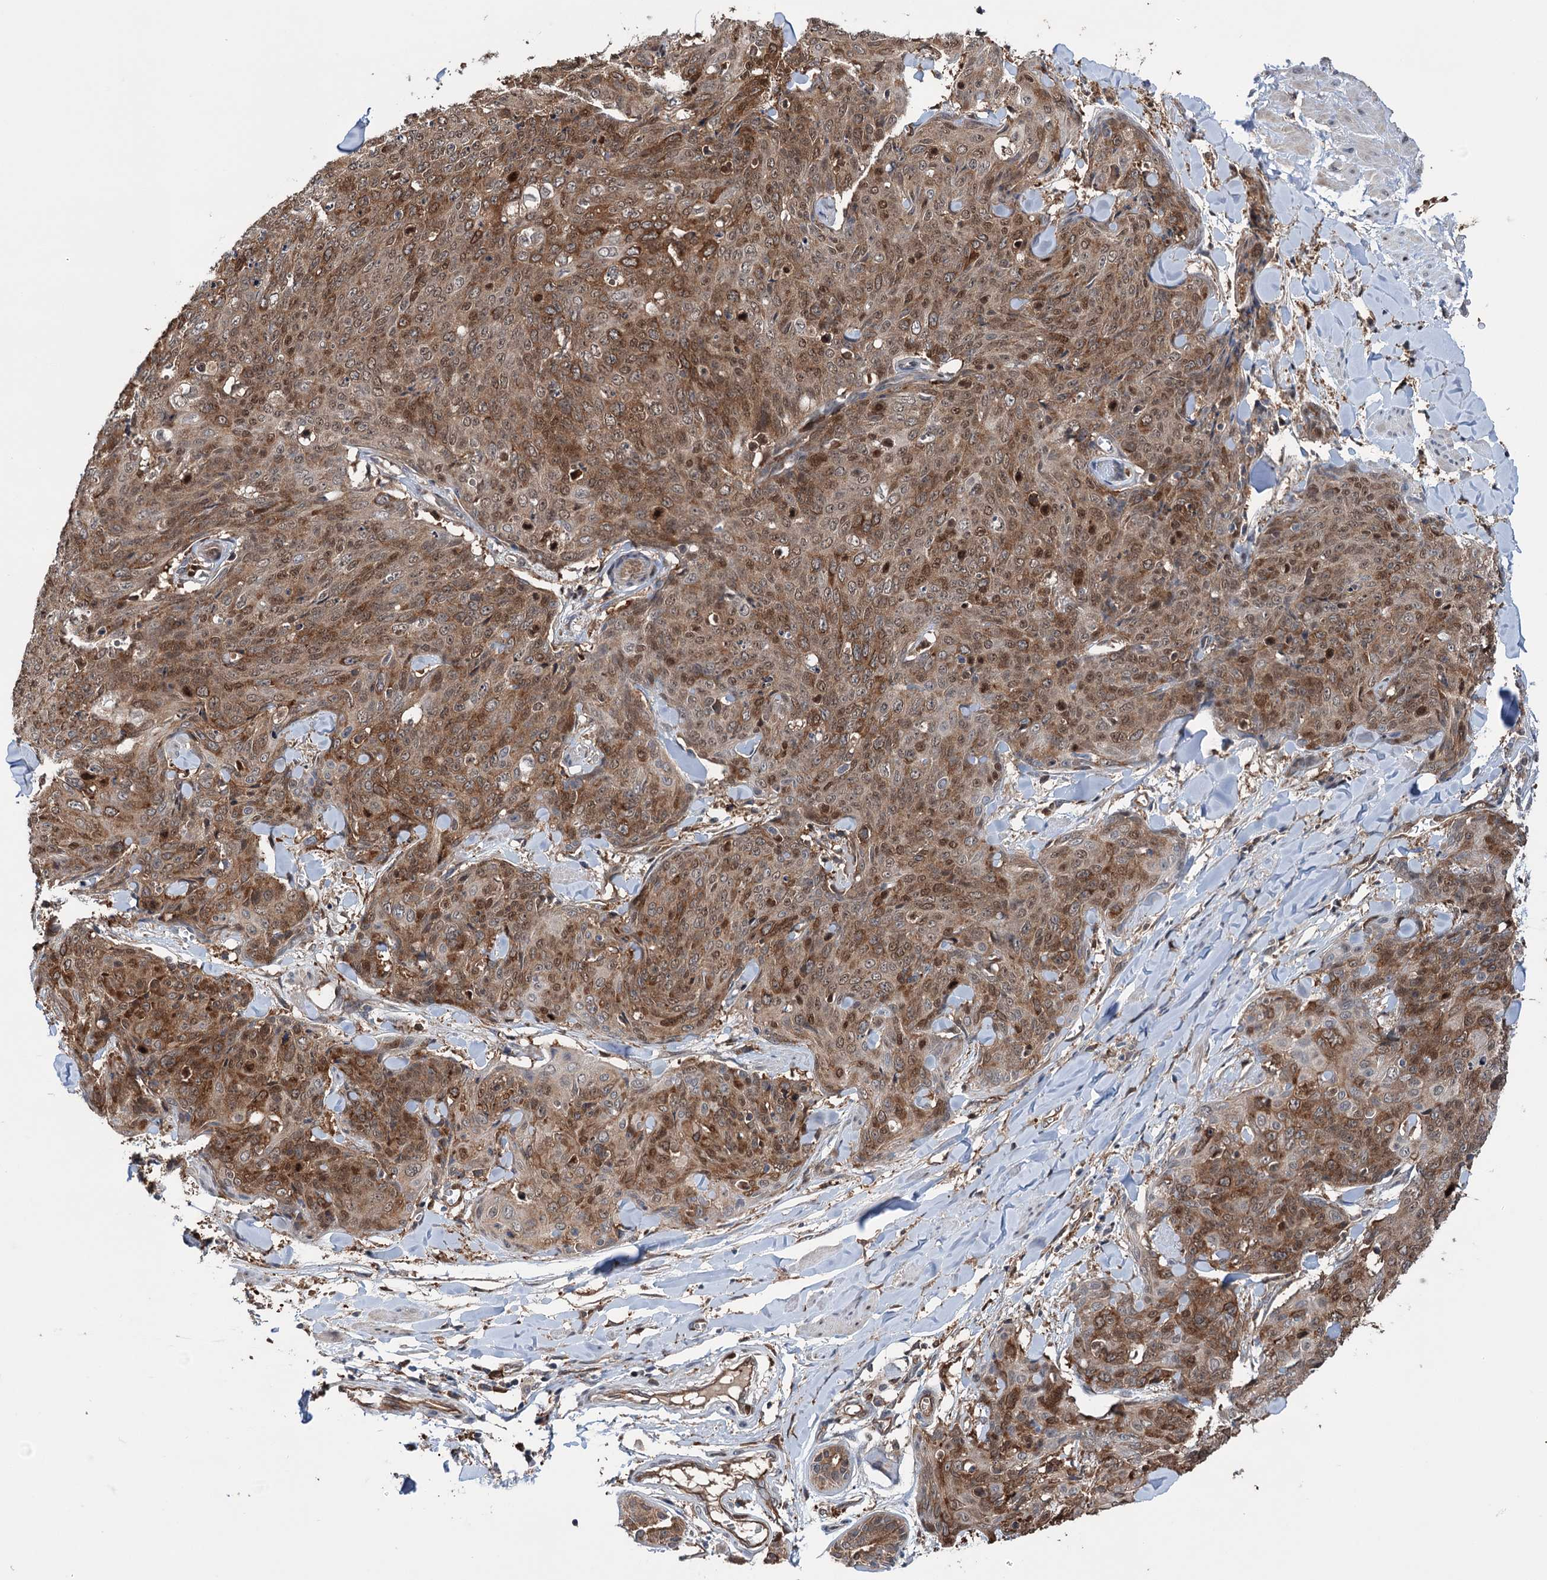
{"staining": {"intensity": "moderate", "quantity": ">75%", "location": "cytoplasmic/membranous,nuclear"}, "tissue": "skin cancer", "cell_type": "Tumor cells", "image_type": "cancer", "snomed": [{"axis": "morphology", "description": "Squamous cell carcinoma, NOS"}, {"axis": "topography", "description": "Skin"}, {"axis": "topography", "description": "Vulva"}], "caption": "Skin cancer stained with a protein marker demonstrates moderate staining in tumor cells.", "gene": "NCAPD2", "patient": {"sex": "female", "age": 85}}